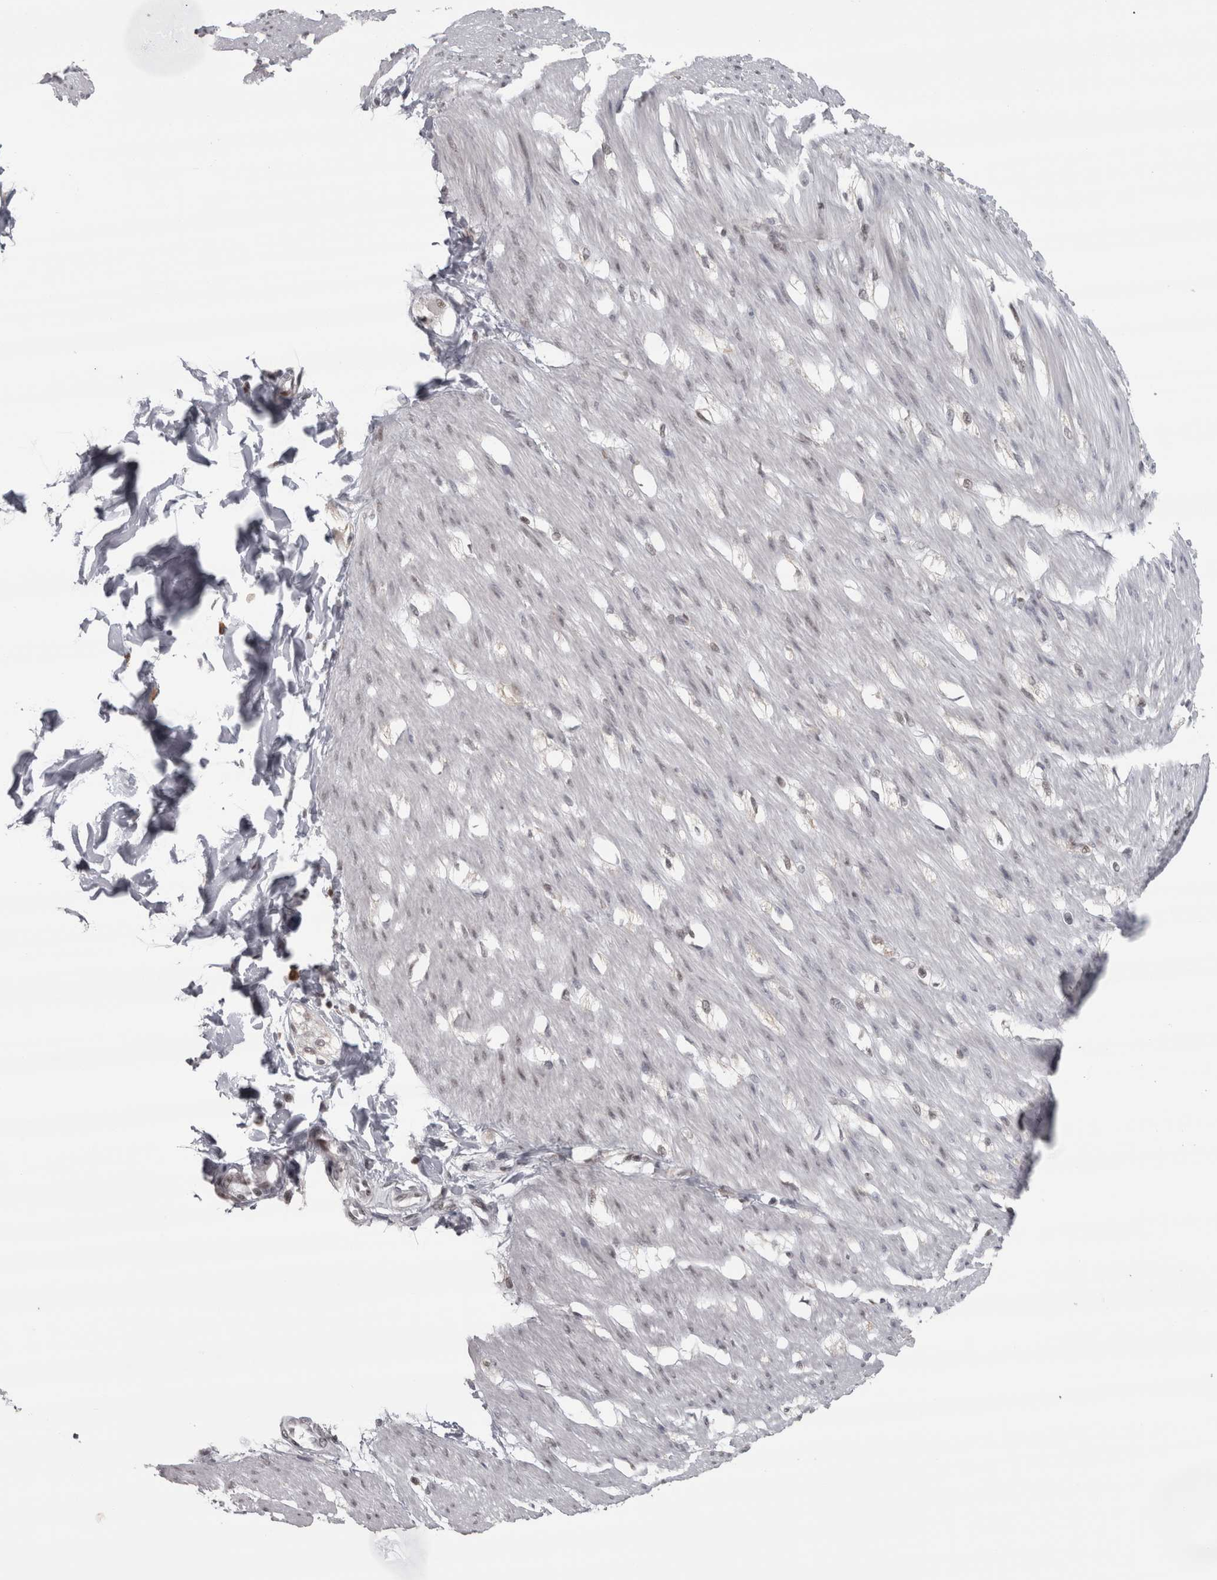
{"staining": {"intensity": "weak", "quantity": "<25%", "location": "nuclear"}, "tissue": "smooth muscle", "cell_type": "Smooth muscle cells", "image_type": "normal", "snomed": [{"axis": "morphology", "description": "Normal tissue, NOS"}, {"axis": "morphology", "description": "Adenocarcinoma, NOS"}, {"axis": "topography", "description": "Smooth muscle"}, {"axis": "topography", "description": "Colon"}], "caption": "DAB (3,3'-diaminobenzidine) immunohistochemical staining of unremarkable human smooth muscle shows no significant expression in smooth muscle cells. (DAB immunohistochemistry (IHC) with hematoxylin counter stain).", "gene": "MICU3", "patient": {"sex": "male", "age": 14}}